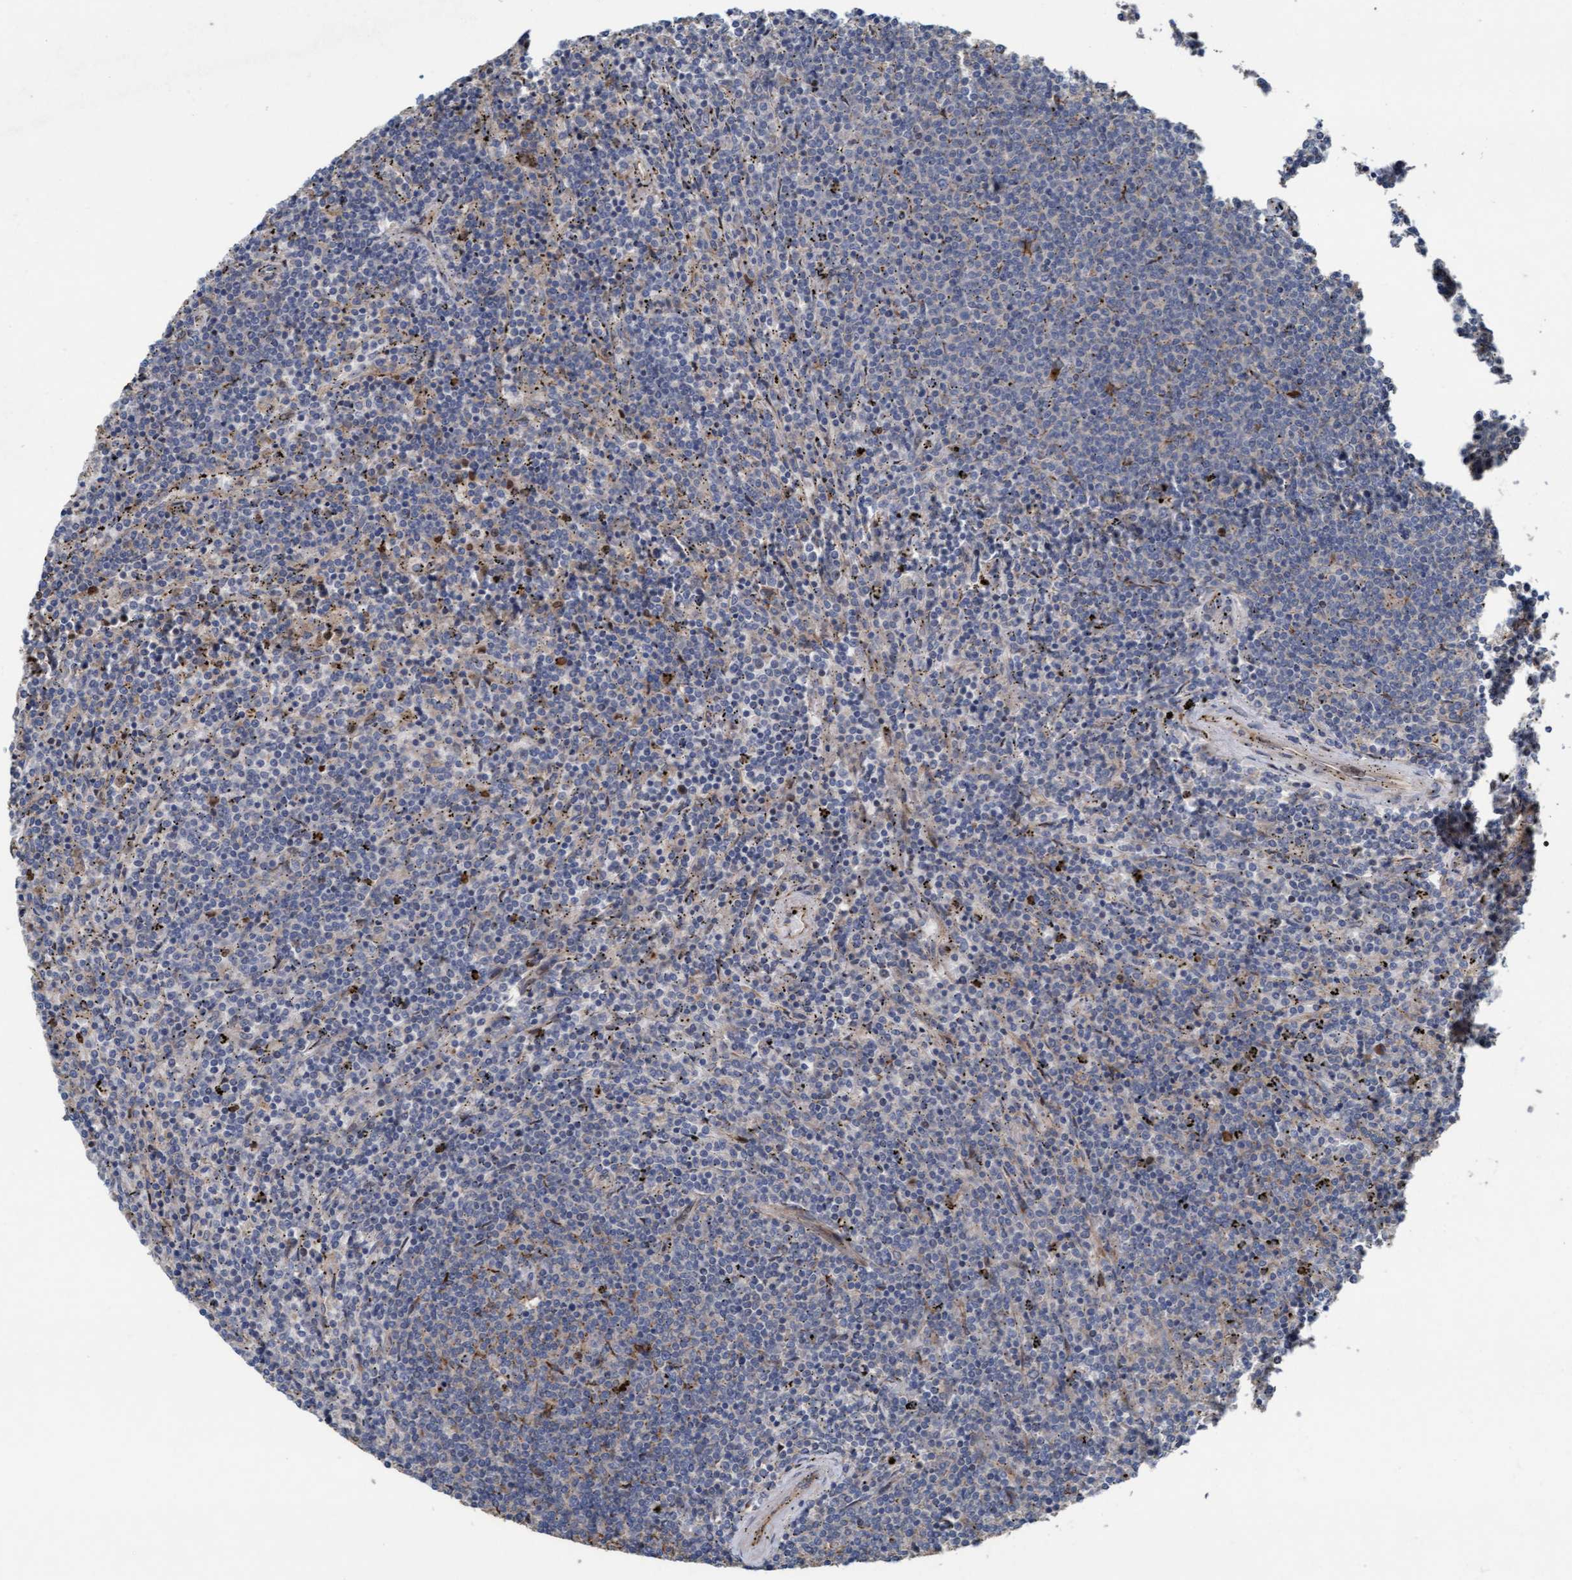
{"staining": {"intensity": "negative", "quantity": "none", "location": "none"}, "tissue": "lymphoma", "cell_type": "Tumor cells", "image_type": "cancer", "snomed": [{"axis": "morphology", "description": "Malignant lymphoma, non-Hodgkin's type, Low grade"}, {"axis": "topography", "description": "Spleen"}], "caption": "Tumor cells are negative for protein expression in human lymphoma. Nuclei are stained in blue.", "gene": "KLHL26", "patient": {"sex": "female", "age": 50}}